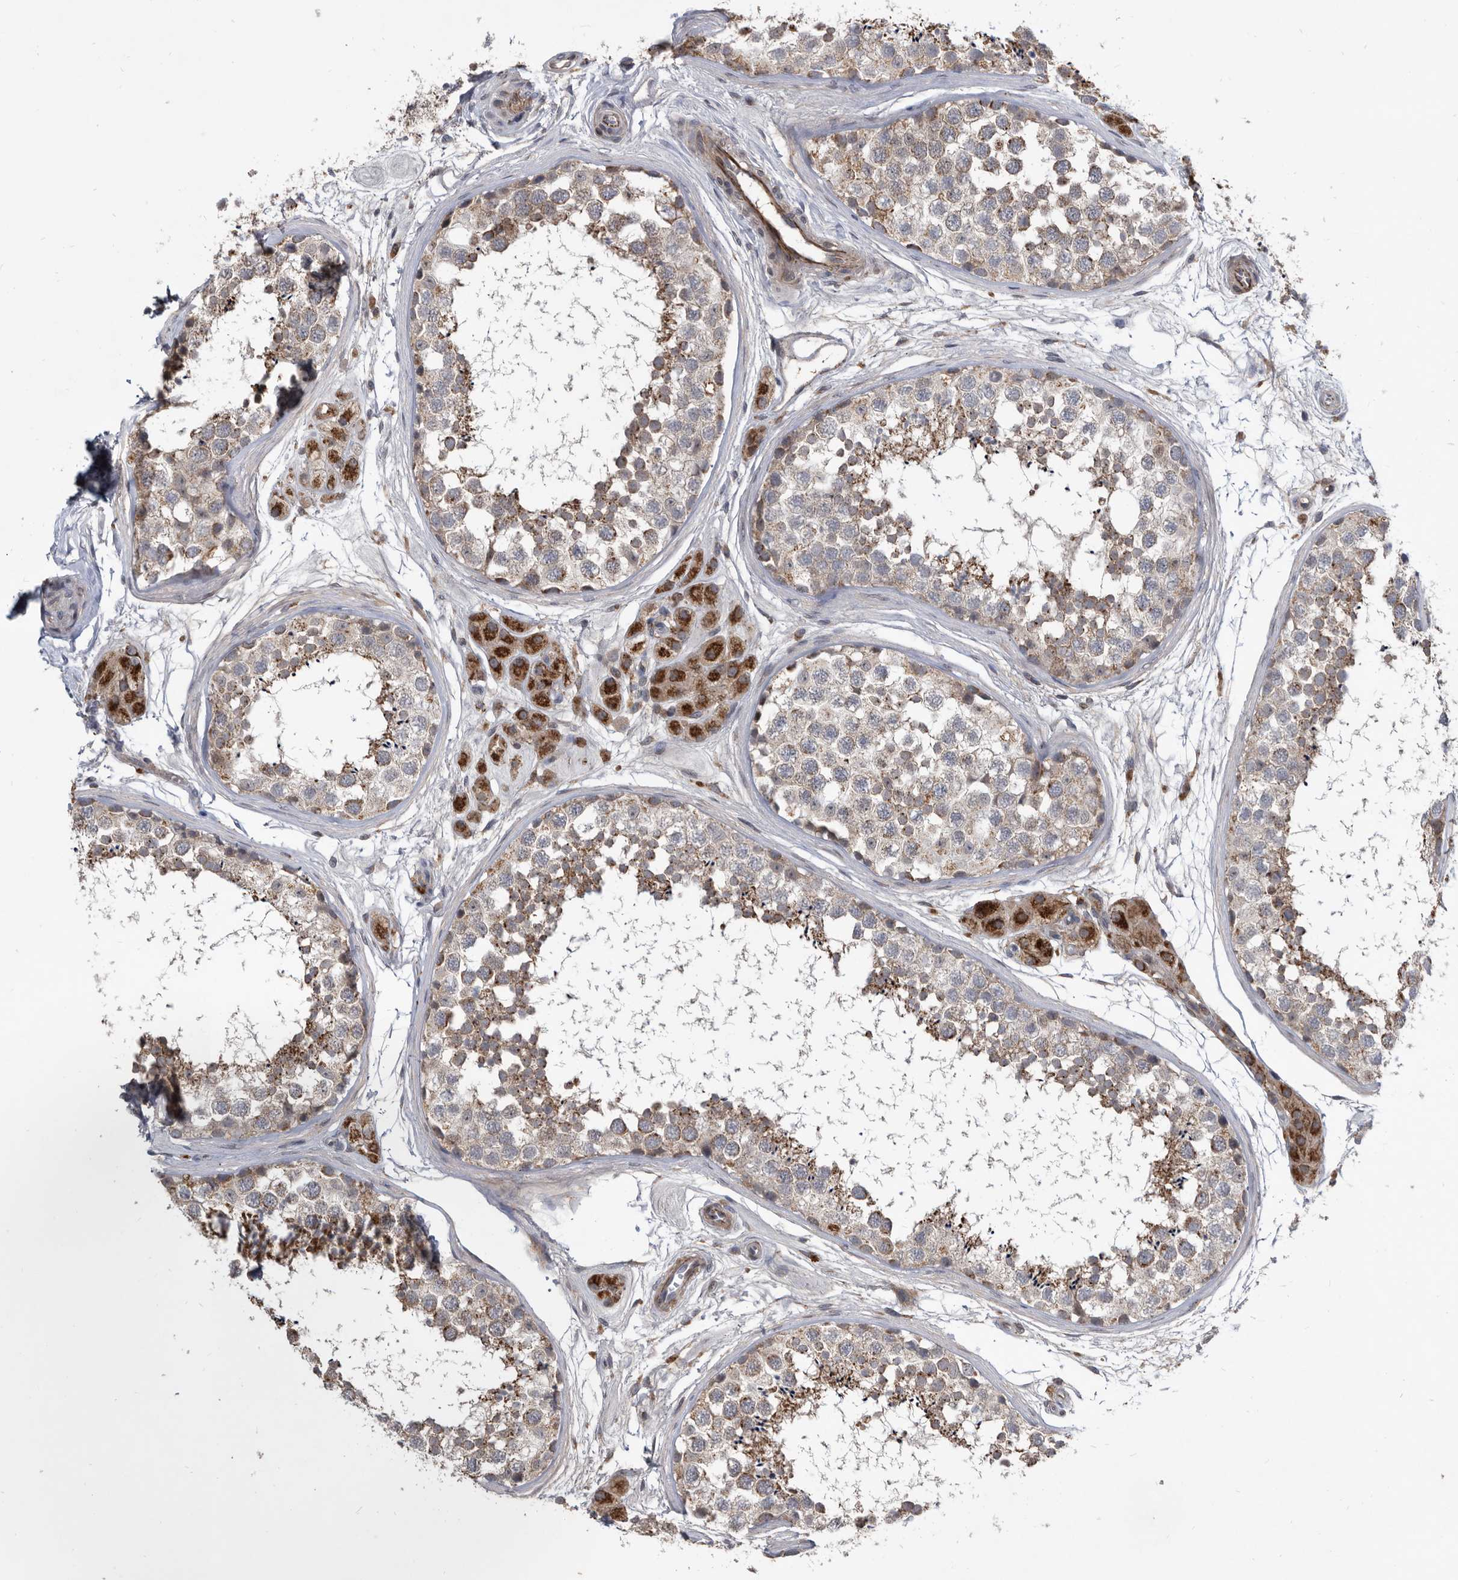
{"staining": {"intensity": "moderate", "quantity": "25%-75%", "location": "cytoplasmic/membranous"}, "tissue": "testis", "cell_type": "Cells in seminiferous ducts", "image_type": "normal", "snomed": [{"axis": "morphology", "description": "Normal tissue, NOS"}, {"axis": "topography", "description": "Testis"}], "caption": "Protein staining shows moderate cytoplasmic/membranous positivity in about 25%-75% of cells in seminiferous ducts in benign testis.", "gene": "PI15", "patient": {"sex": "male", "age": 56}}